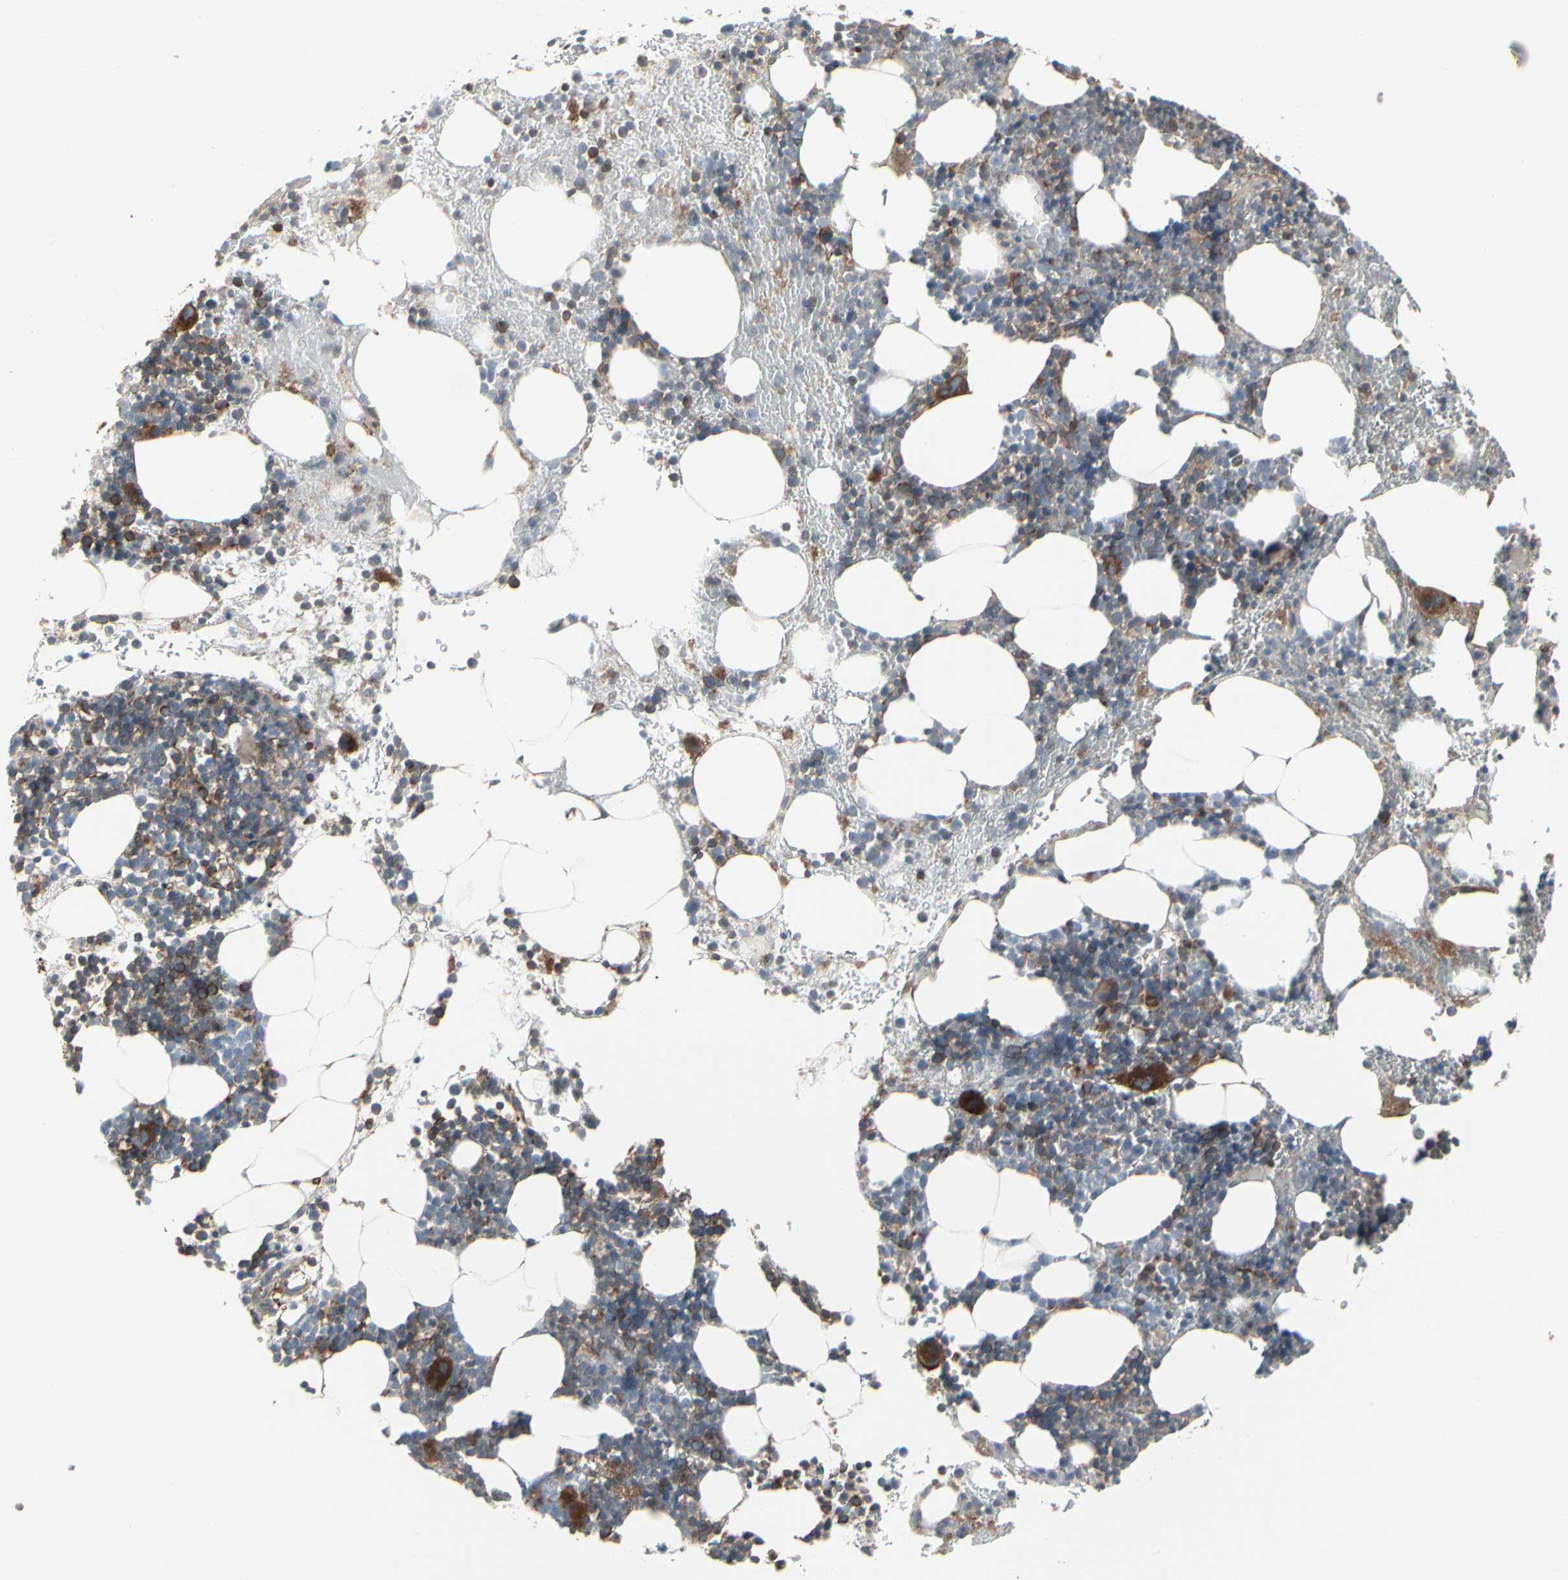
{"staining": {"intensity": "strong", "quantity": "25%-75%", "location": "cytoplasmic/membranous"}, "tissue": "bone marrow", "cell_type": "Hematopoietic cells", "image_type": "normal", "snomed": [{"axis": "morphology", "description": "Normal tissue, NOS"}, {"axis": "topography", "description": "Bone marrow"}], "caption": "The photomicrograph shows staining of unremarkable bone marrow, revealing strong cytoplasmic/membranous protein expression (brown color) within hematopoietic cells.", "gene": "EPS15", "patient": {"sex": "male", "age": 82}}